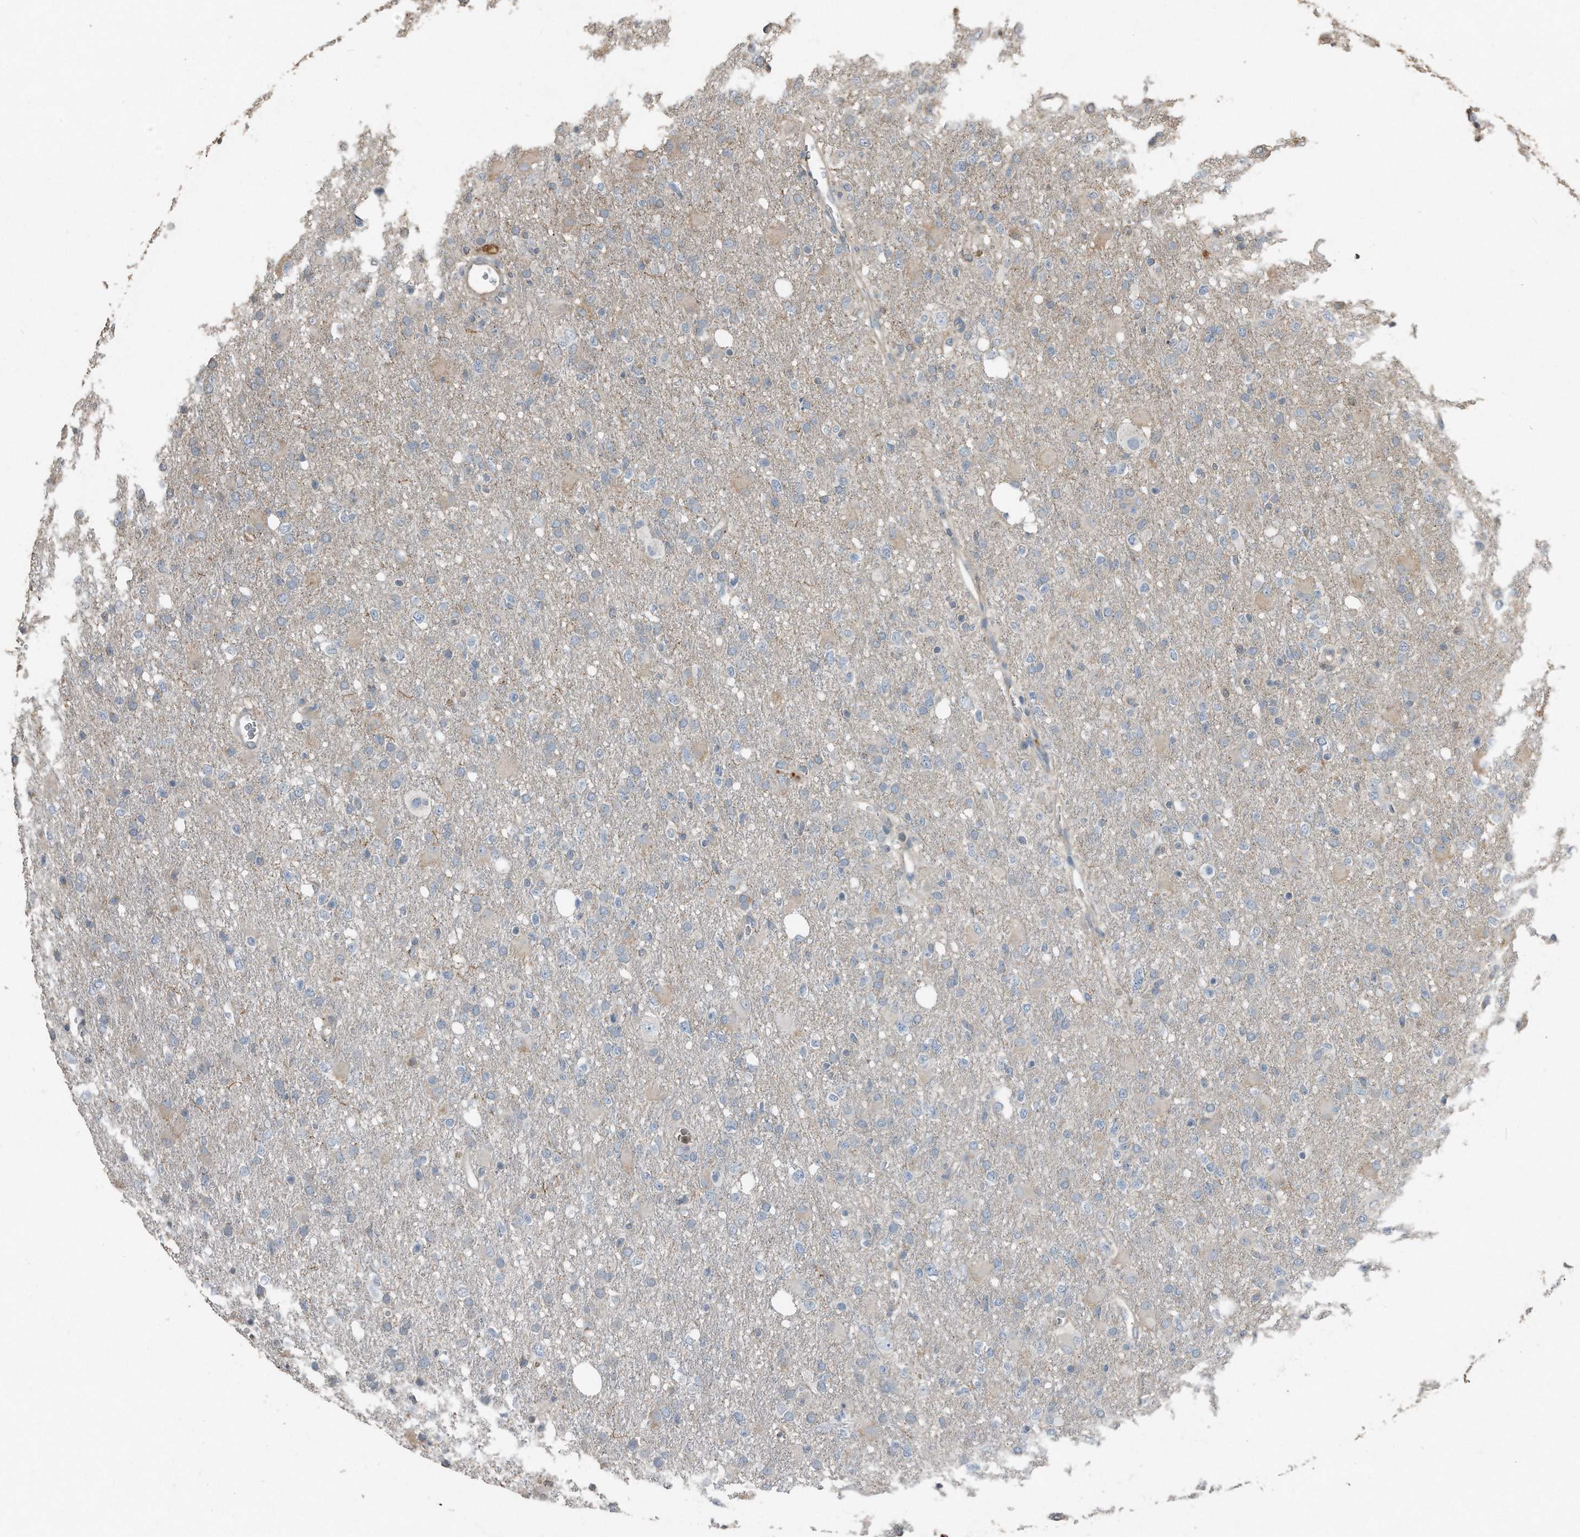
{"staining": {"intensity": "negative", "quantity": "none", "location": "none"}, "tissue": "glioma", "cell_type": "Tumor cells", "image_type": "cancer", "snomed": [{"axis": "morphology", "description": "Glioma, malignant, High grade"}, {"axis": "topography", "description": "Brain"}], "caption": "IHC histopathology image of malignant glioma (high-grade) stained for a protein (brown), which shows no expression in tumor cells. The staining was performed using DAB to visualize the protein expression in brown, while the nuclei were stained in blue with hematoxylin (Magnification: 20x).", "gene": "C9", "patient": {"sex": "female", "age": 57}}